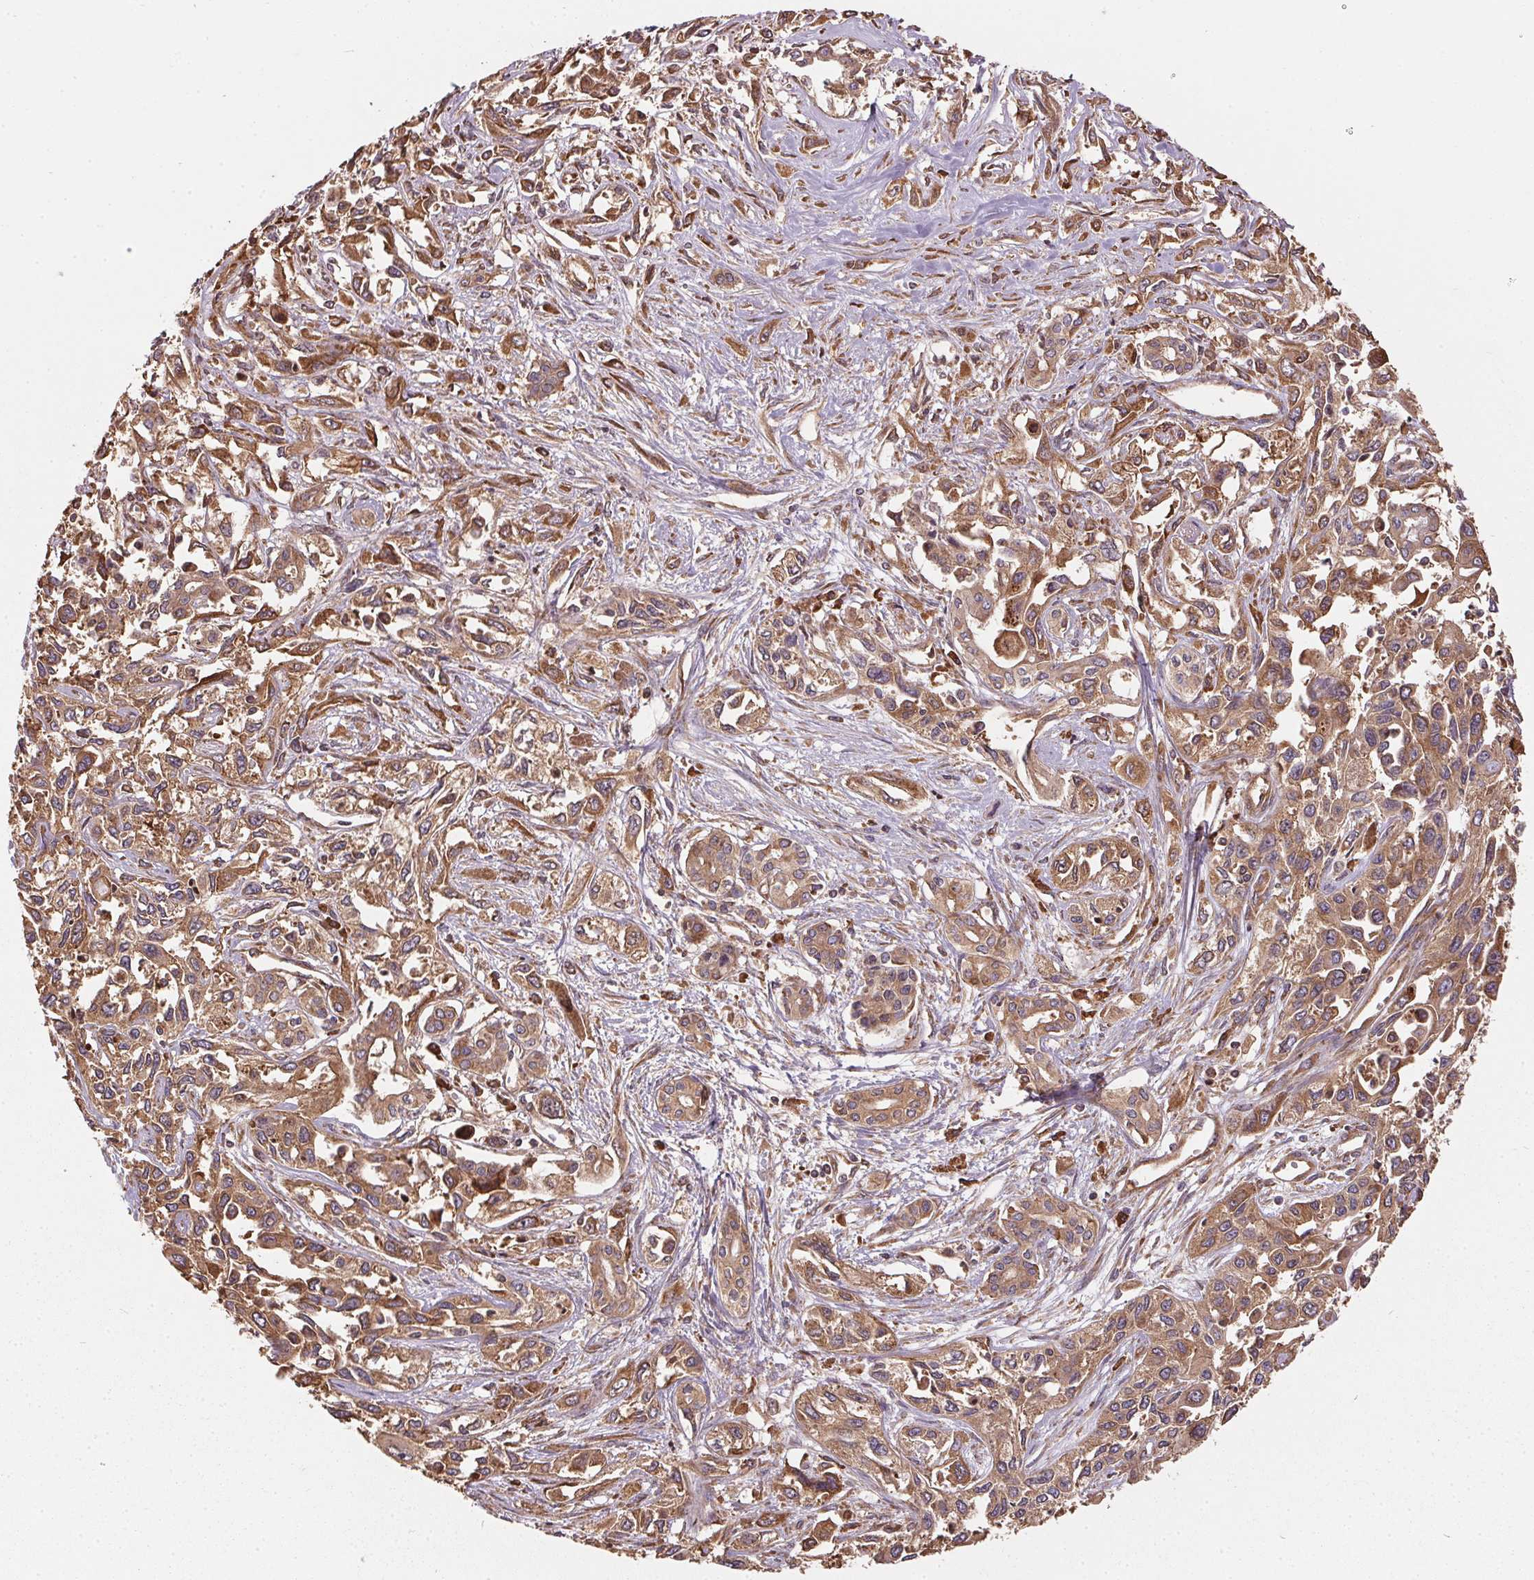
{"staining": {"intensity": "strong", "quantity": ">75%", "location": "cytoplasmic/membranous"}, "tissue": "pancreatic cancer", "cell_type": "Tumor cells", "image_type": "cancer", "snomed": [{"axis": "morphology", "description": "Adenocarcinoma, NOS"}, {"axis": "topography", "description": "Pancreas"}], "caption": "An immunohistochemistry (IHC) micrograph of tumor tissue is shown. Protein staining in brown highlights strong cytoplasmic/membranous positivity in pancreatic cancer within tumor cells. The staining is performed using DAB (3,3'-diaminobenzidine) brown chromogen to label protein expression. The nuclei are counter-stained blue using hematoxylin.", "gene": "EIF2S1", "patient": {"sex": "female", "age": 55}}